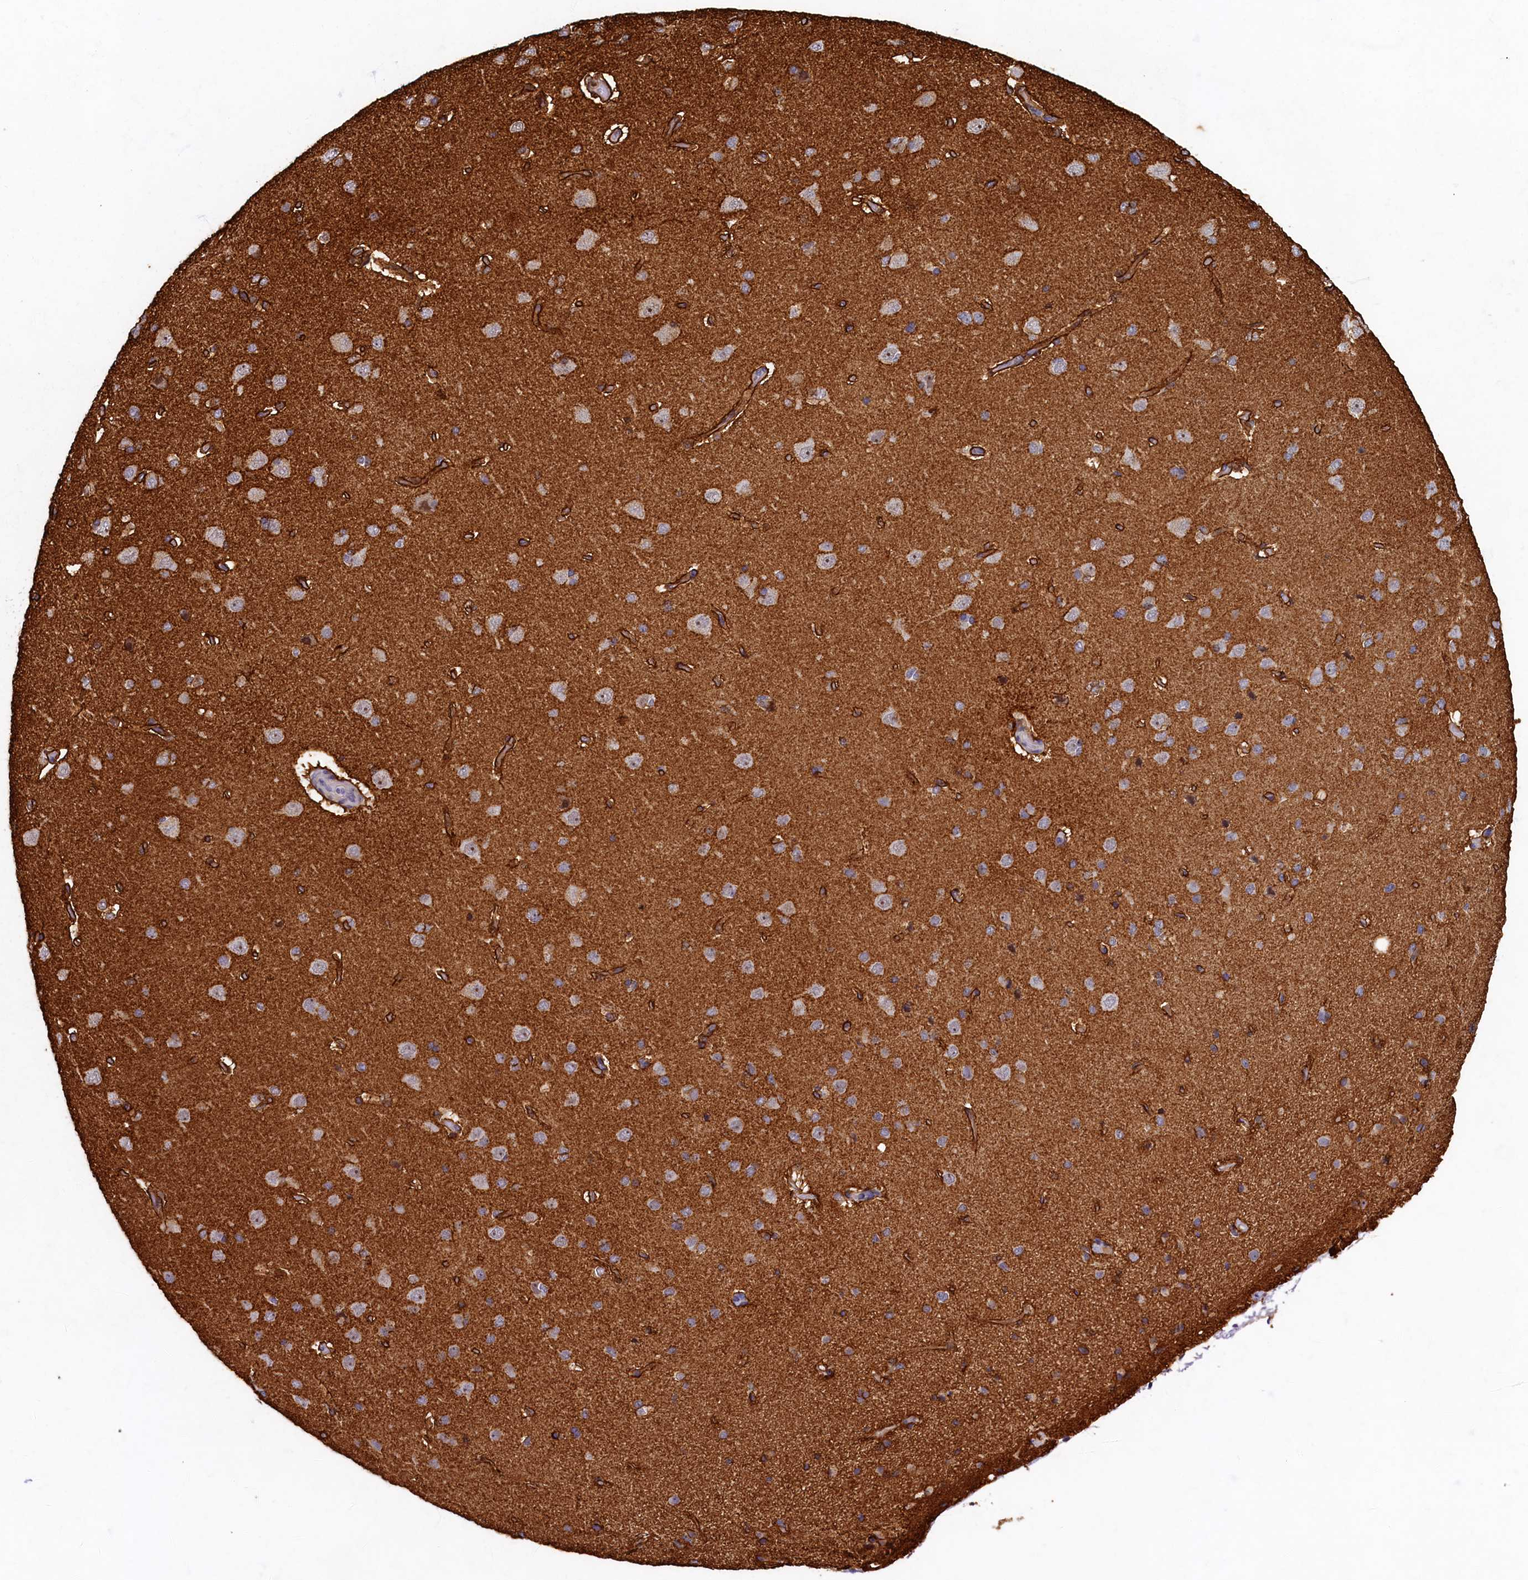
{"staining": {"intensity": "negative", "quantity": "none", "location": "none"}, "tissue": "cerebral cortex", "cell_type": "Endothelial cells", "image_type": "normal", "snomed": [{"axis": "morphology", "description": "Normal tissue, NOS"}, {"axis": "topography", "description": "Cerebral cortex"}], "caption": "Immunohistochemistry micrograph of normal cerebral cortex: cerebral cortex stained with DAB exhibits no significant protein expression in endothelial cells.", "gene": "LATS2", "patient": {"sex": "male", "age": 62}}